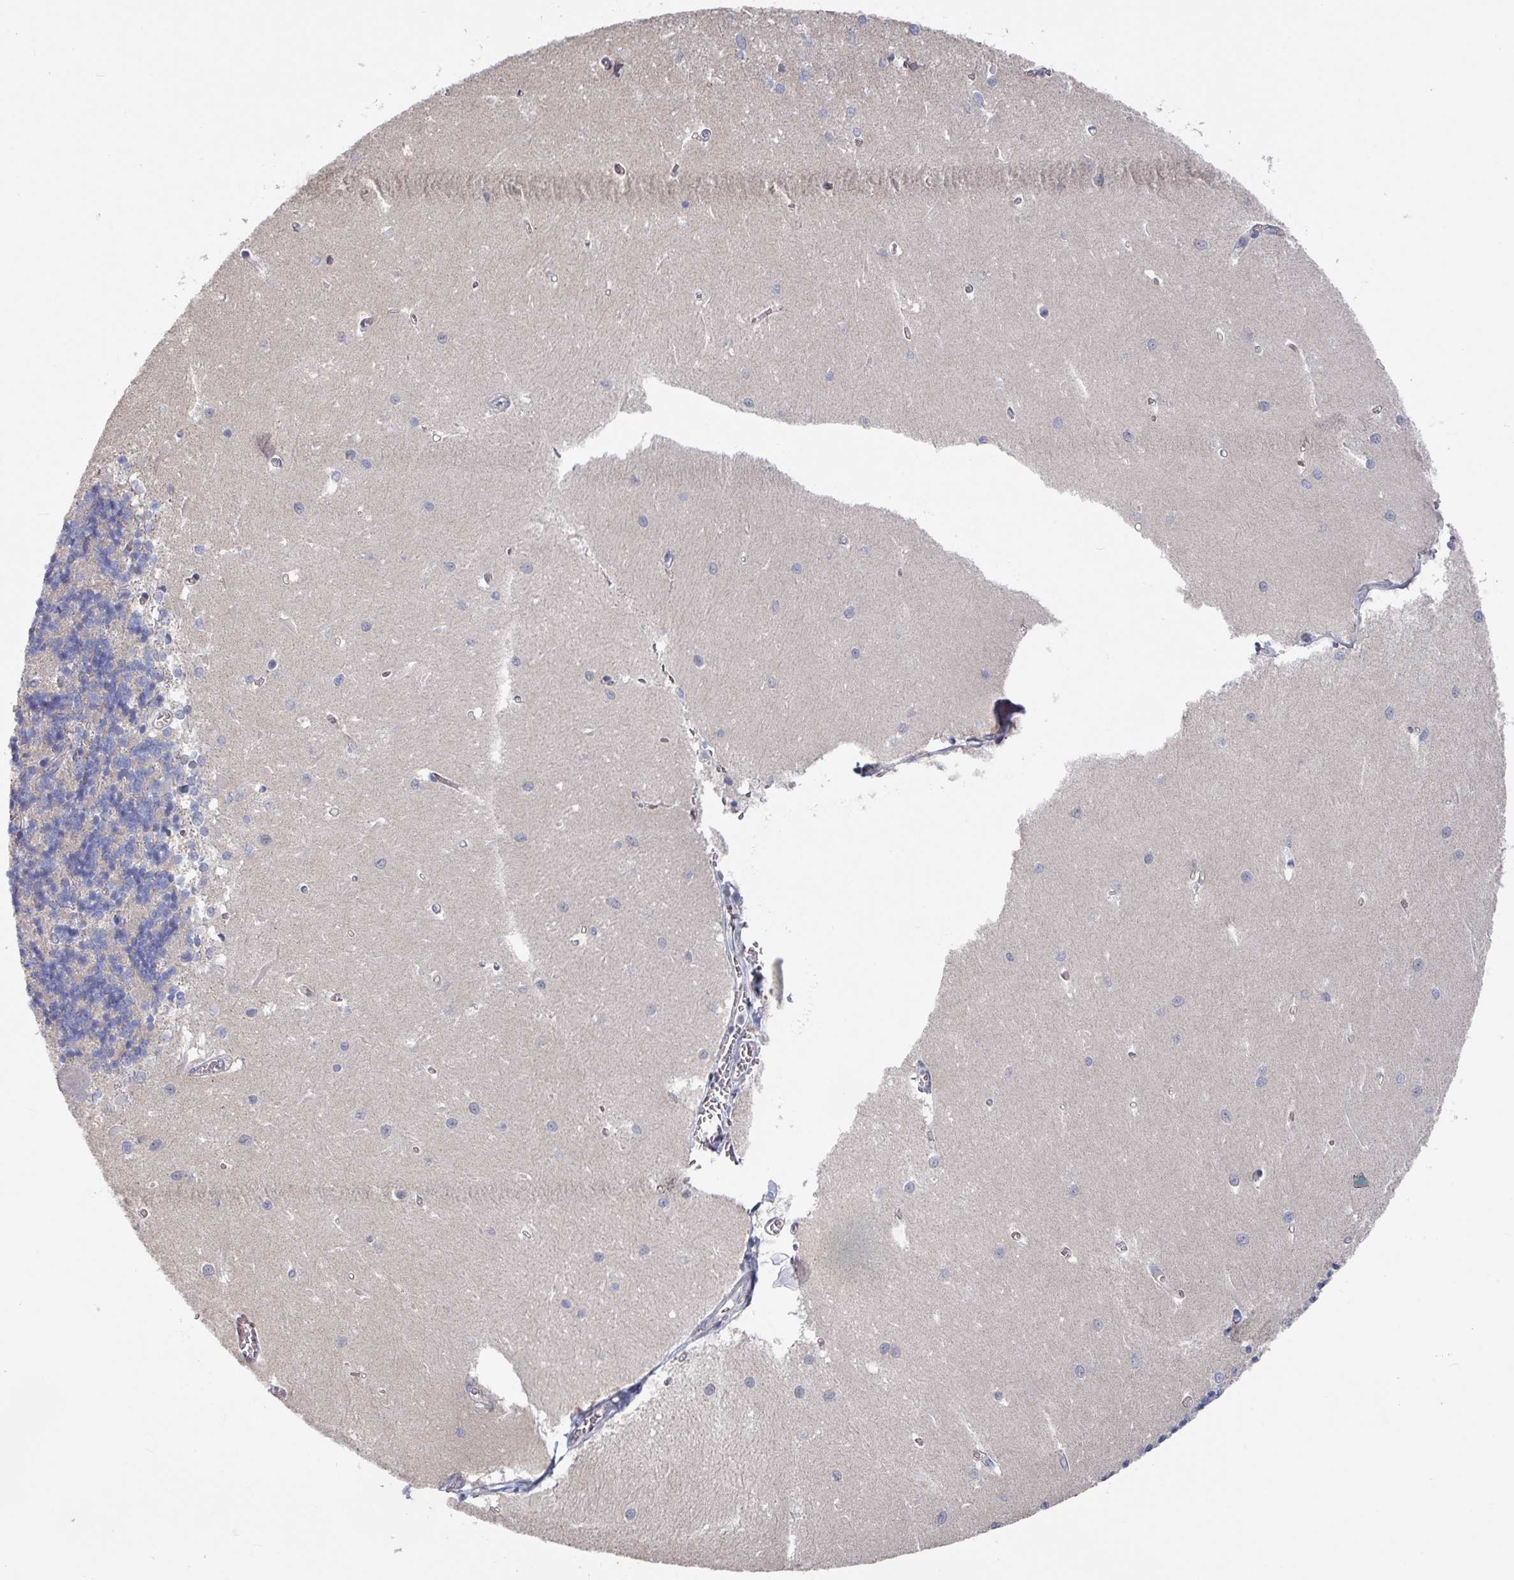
{"staining": {"intensity": "negative", "quantity": "none", "location": "none"}, "tissue": "cerebellum", "cell_type": "Cells in granular layer", "image_type": "normal", "snomed": [{"axis": "morphology", "description": "Normal tissue, NOS"}, {"axis": "topography", "description": "Cerebellum"}], "caption": "Immunohistochemistry (IHC) of benign human cerebellum displays no expression in cells in granular layer. The staining is performed using DAB brown chromogen with nuclei counter-stained in using hematoxylin.", "gene": "EFL1", "patient": {"sex": "male", "age": 37}}